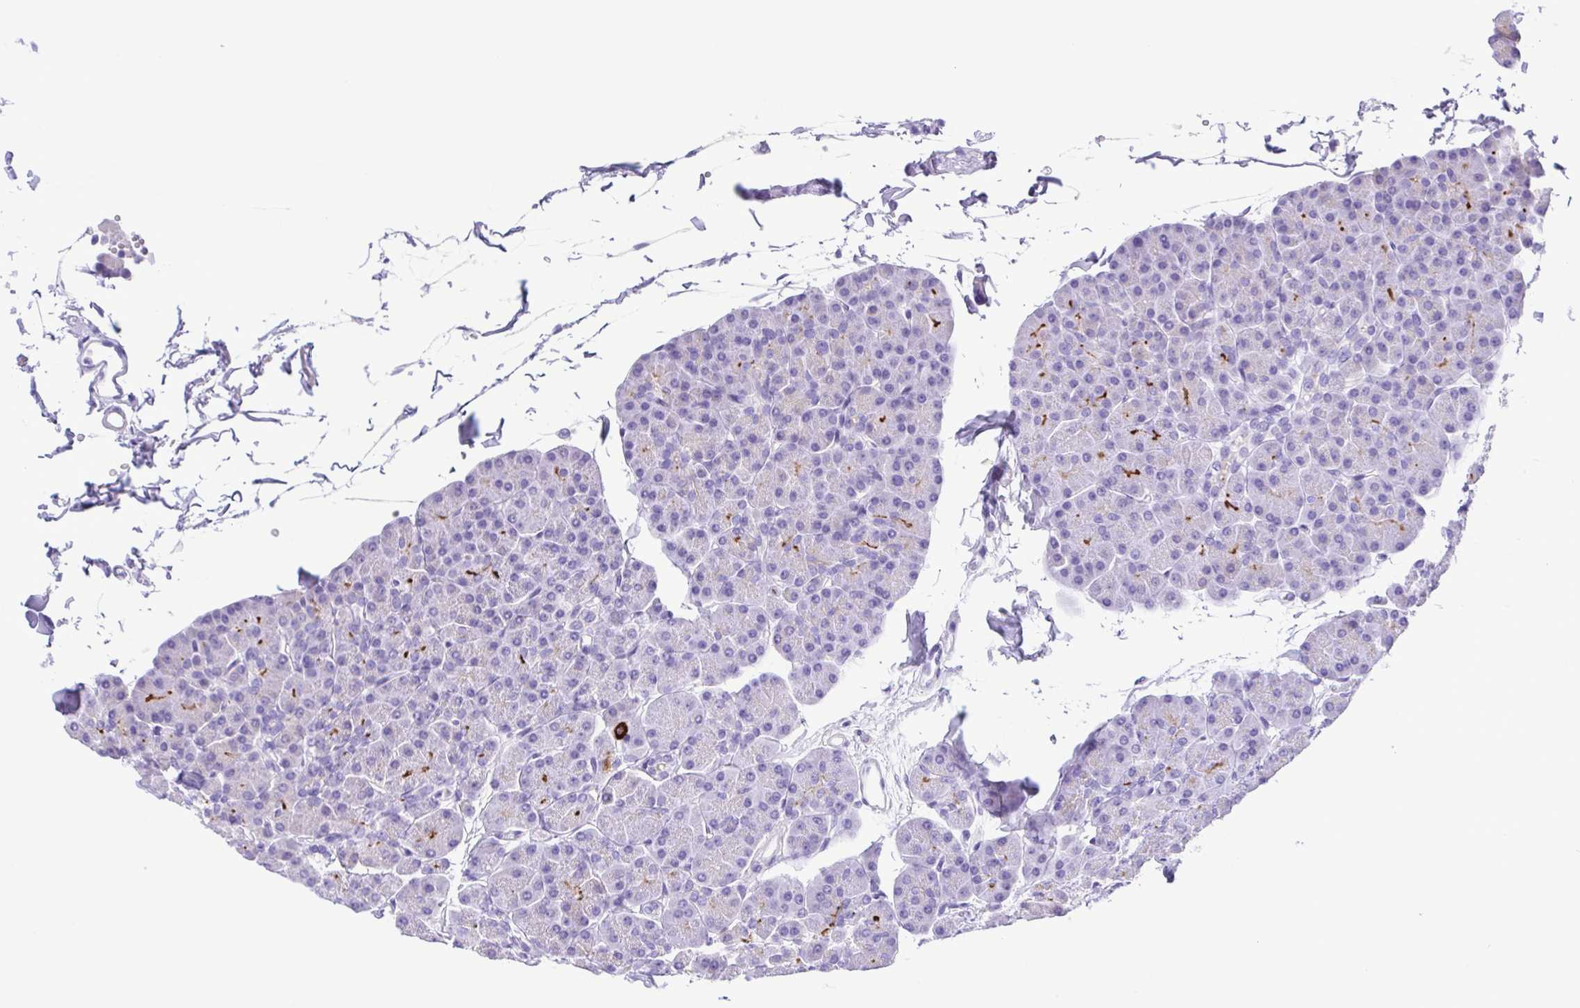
{"staining": {"intensity": "strong", "quantity": "<25%", "location": "cytoplasmic/membranous"}, "tissue": "pancreas", "cell_type": "Exocrine glandular cells", "image_type": "normal", "snomed": [{"axis": "morphology", "description": "Normal tissue, NOS"}, {"axis": "topography", "description": "Pancreas"}, {"axis": "topography", "description": "Peripheral nerve tissue"}], "caption": "DAB immunohistochemical staining of benign pancreas demonstrates strong cytoplasmic/membranous protein staining in approximately <25% of exocrine glandular cells.", "gene": "OVGP1", "patient": {"sex": "male", "age": 54}}